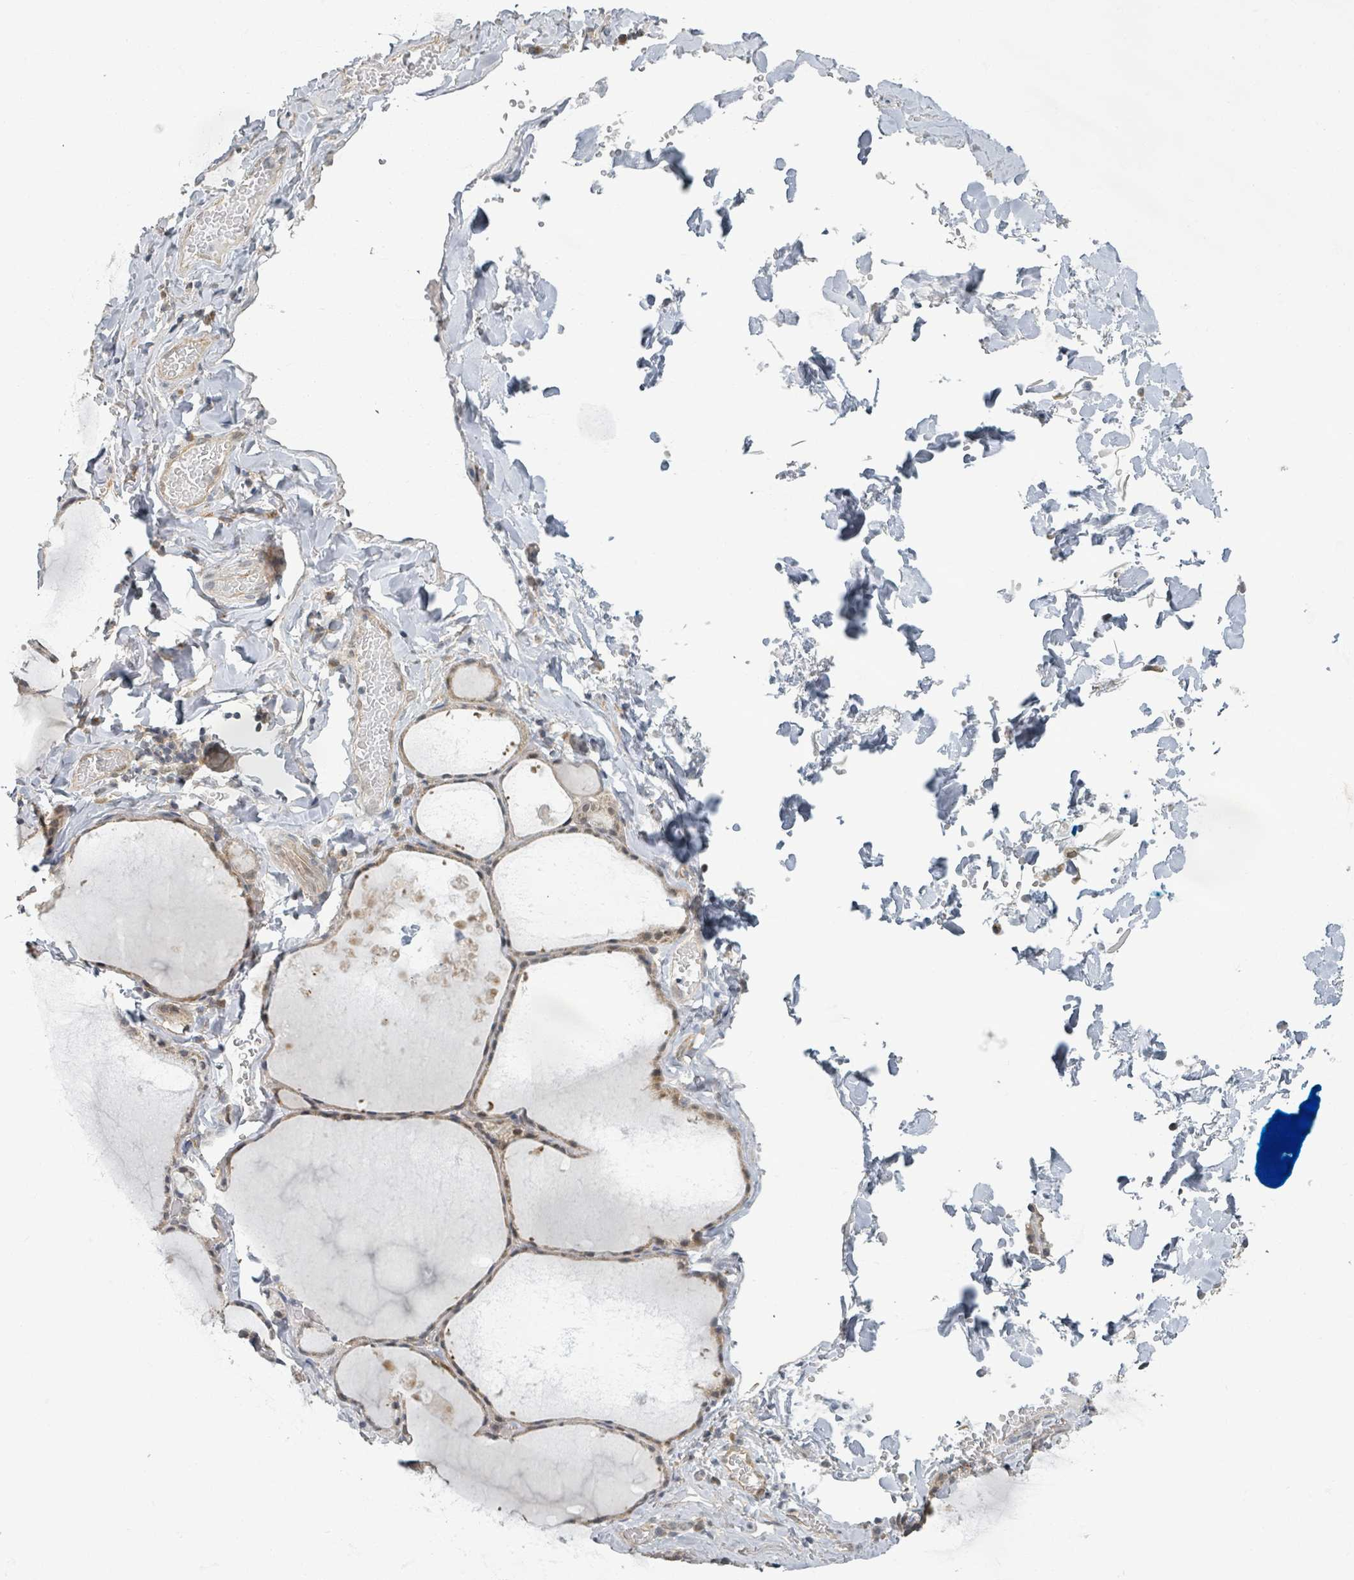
{"staining": {"intensity": "weak", "quantity": ">75%", "location": "cytoplasmic/membranous,nuclear"}, "tissue": "thyroid gland", "cell_type": "Glandular cells", "image_type": "normal", "snomed": [{"axis": "morphology", "description": "Normal tissue, NOS"}, {"axis": "topography", "description": "Thyroid gland"}], "caption": "This is a micrograph of IHC staining of unremarkable thyroid gland, which shows weak staining in the cytoplasmic/membranous,nuclear of glandular cells.", "gene": "INTS15", "patient": {"sex": "male", "age": 56}}